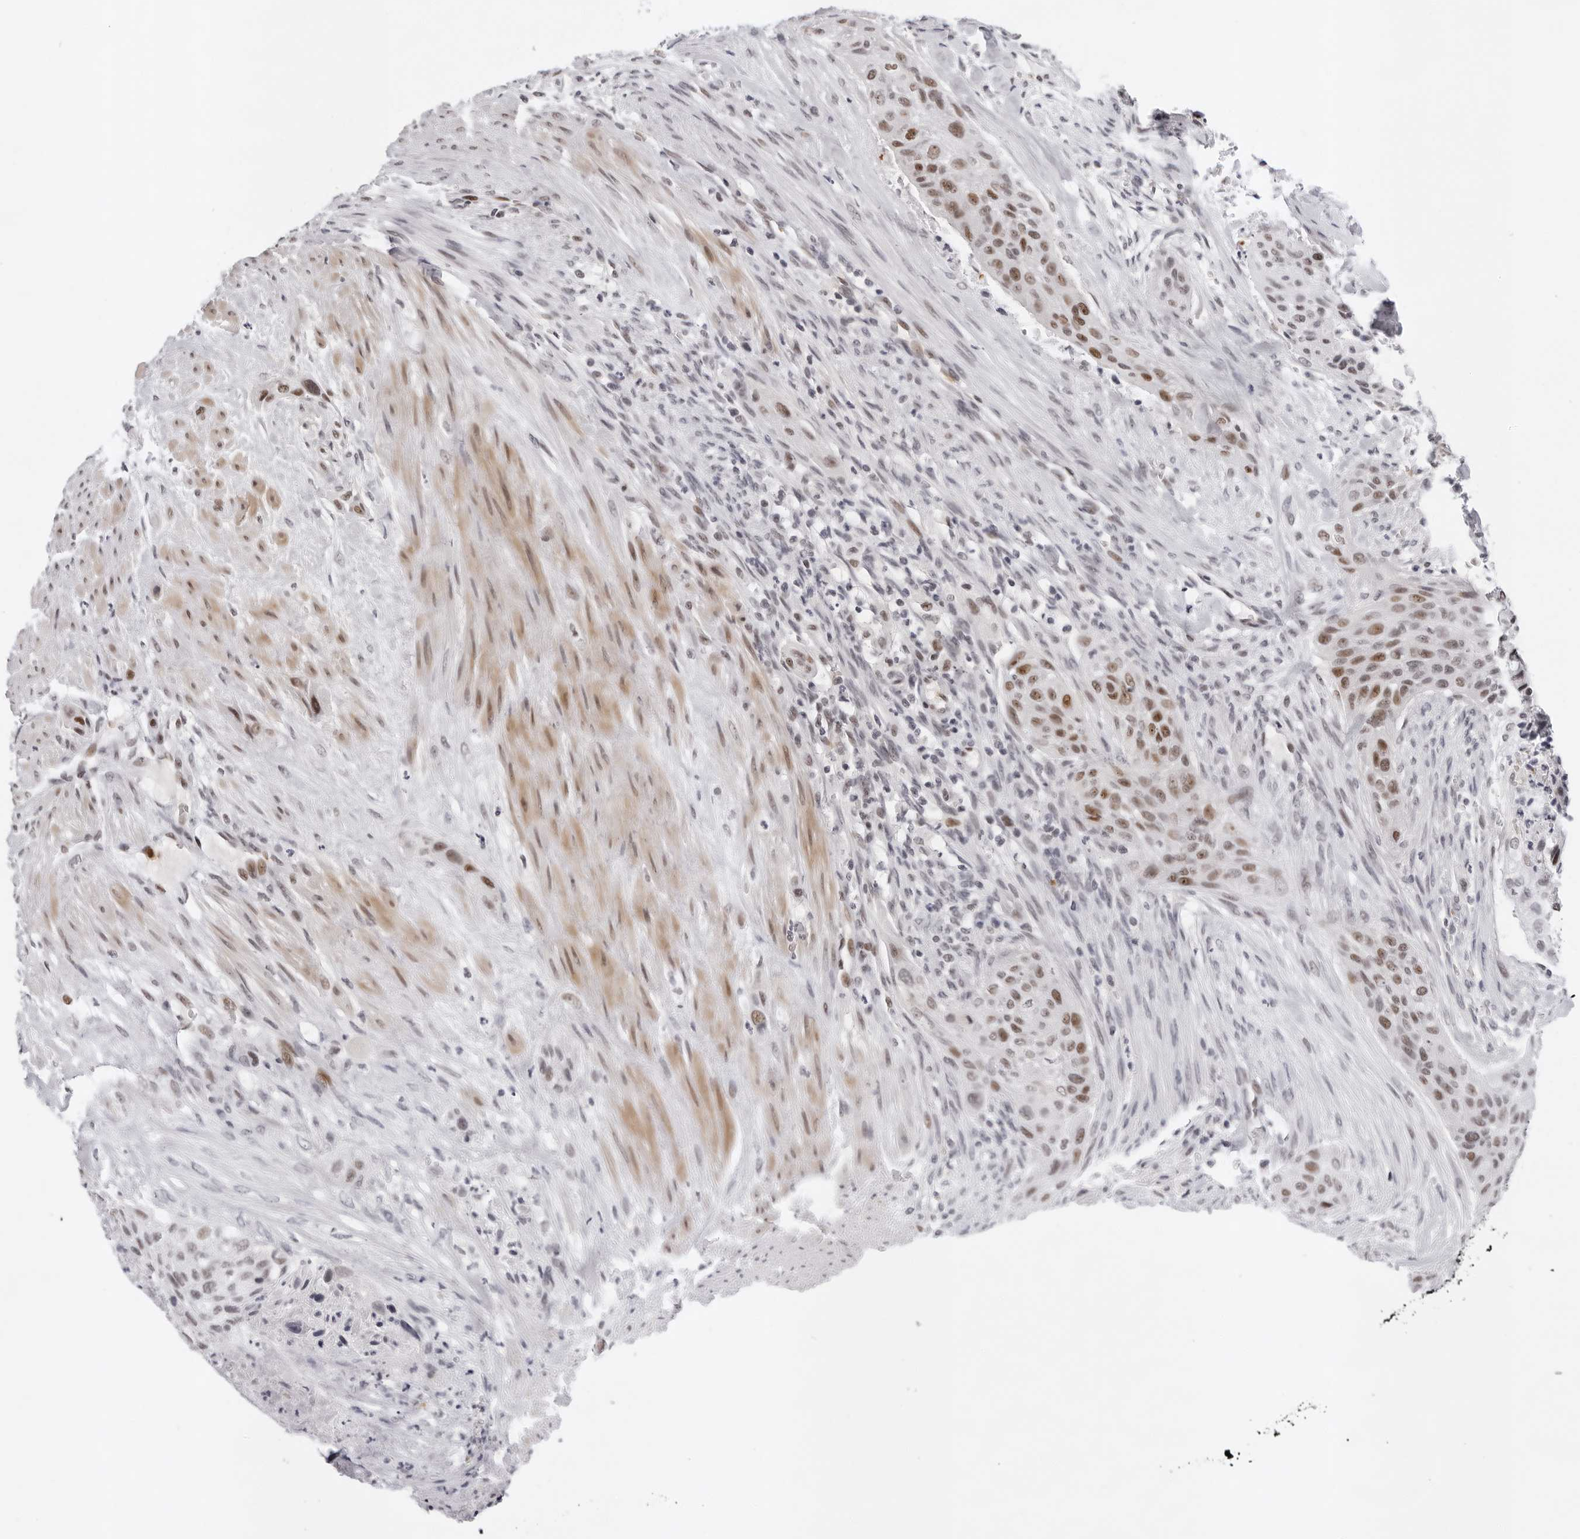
{"staining": {"intensity": "moderate", "quantity": ">75%", "location": "nuclear"}, "tissue": "urothelial cancer", "cell_type": "Tumor cells", "image_type": "cancer", "snomed": [{"axis": "morphology", "description": "Urothelial carcinoma, High grade"}, {"axis": "topography", "description": "Urinary bladder"}], "caption": "DAB immunohistochemical staining of urothelial carcinoma (high-grade) shows moderate nuclear protein positivity in approximately >75% of tumor cells.", "gene": "USP1", "patient": {"sex": "male", "age": 35}}